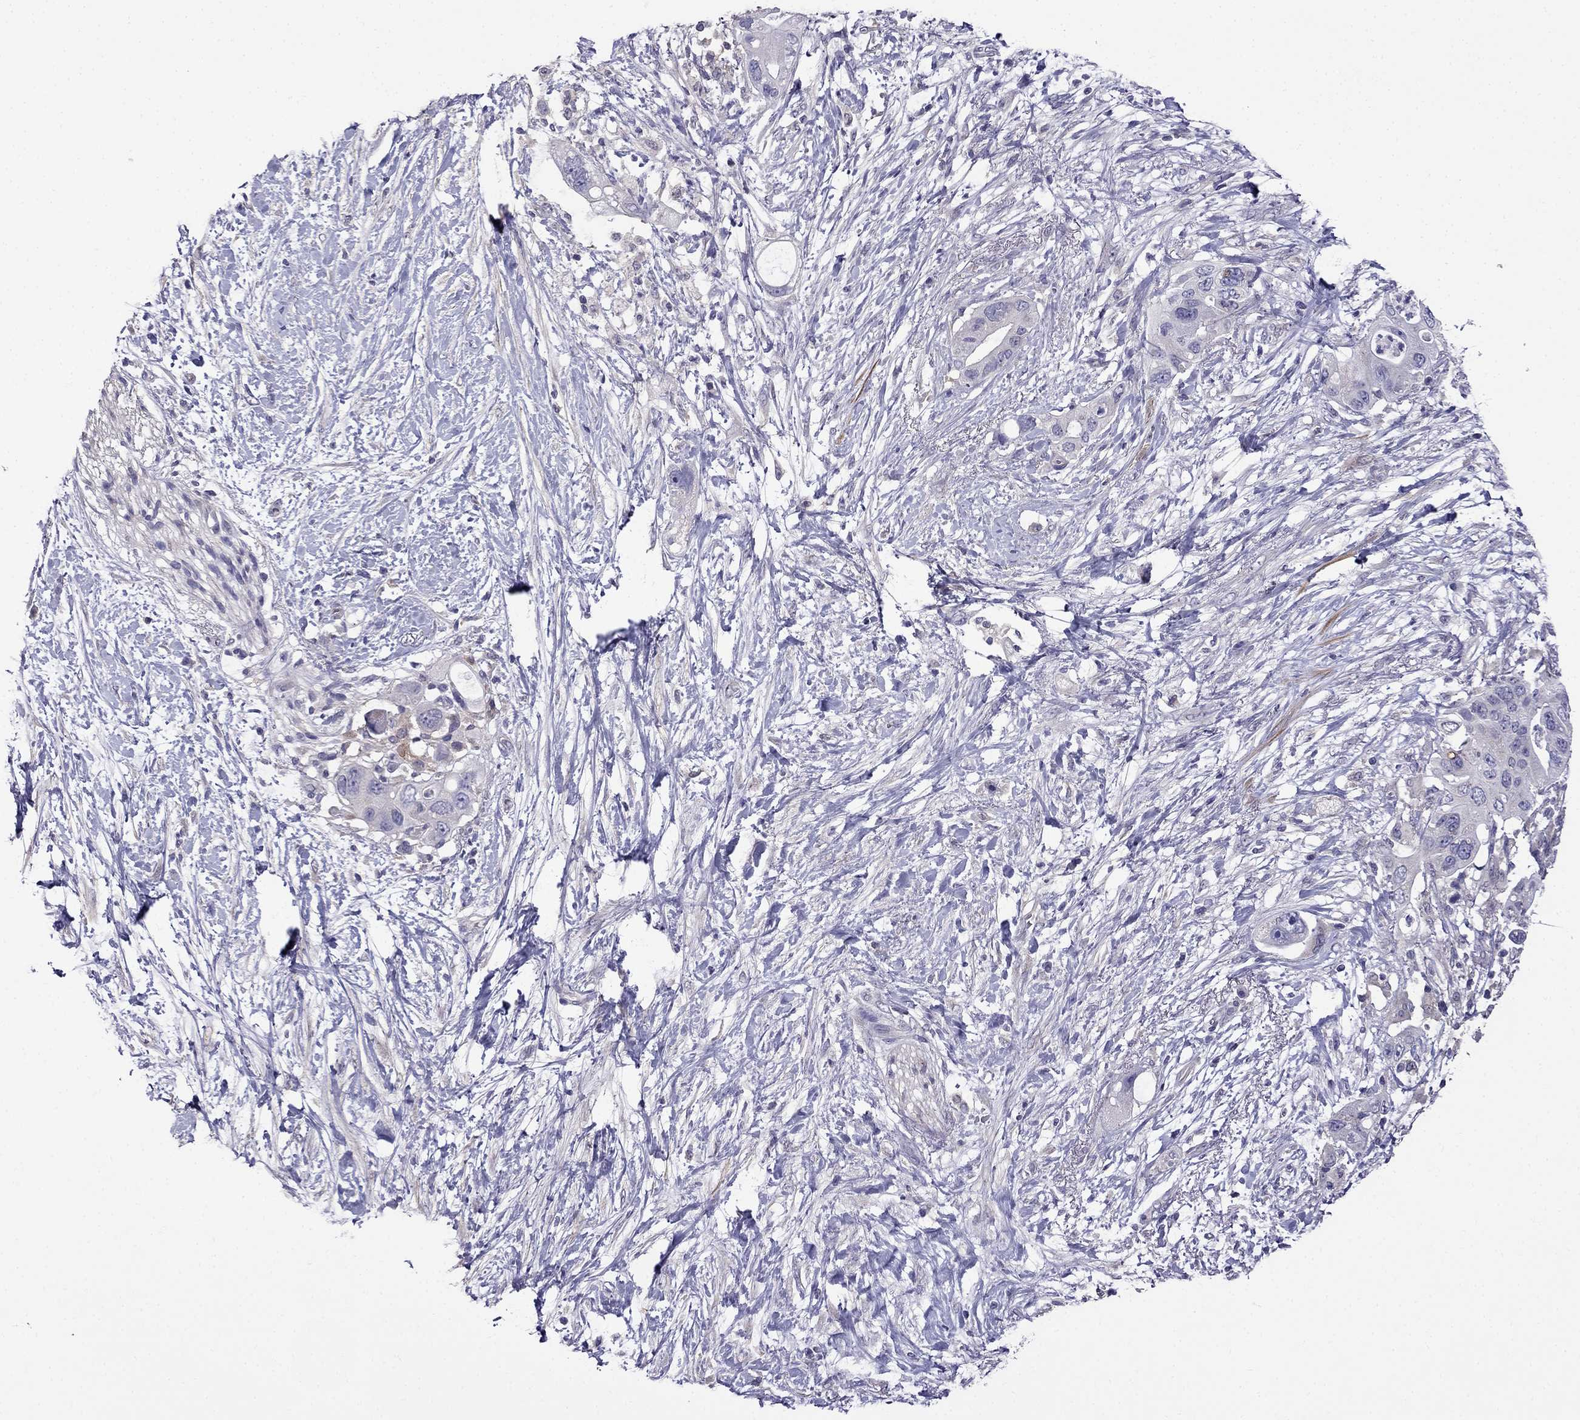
{"staining": {"intensity": "negative", "quantity": "none", "location": "none"}, "tissue": "pancreatic cancer", "cell_type": "Tumor cells", "image_type": "cancer", "snomed": [{"axis": "morphology", "description": "Adenocarcinoma, NOS"}, {"axis": "topography", "description": "Pancreas"}], "caption": "This is a photomicrograph of immunohistochemistry staining of pancreatic cancer, which shows no expression in tumor cells. The staining is performed using DAB (3,3'-diaminobenzidine) brown chromogen with nuclei counter-stained in using hematoxylin.", "gene": "SCNN1D", "patient": {"sex": "female", "age": 72}}